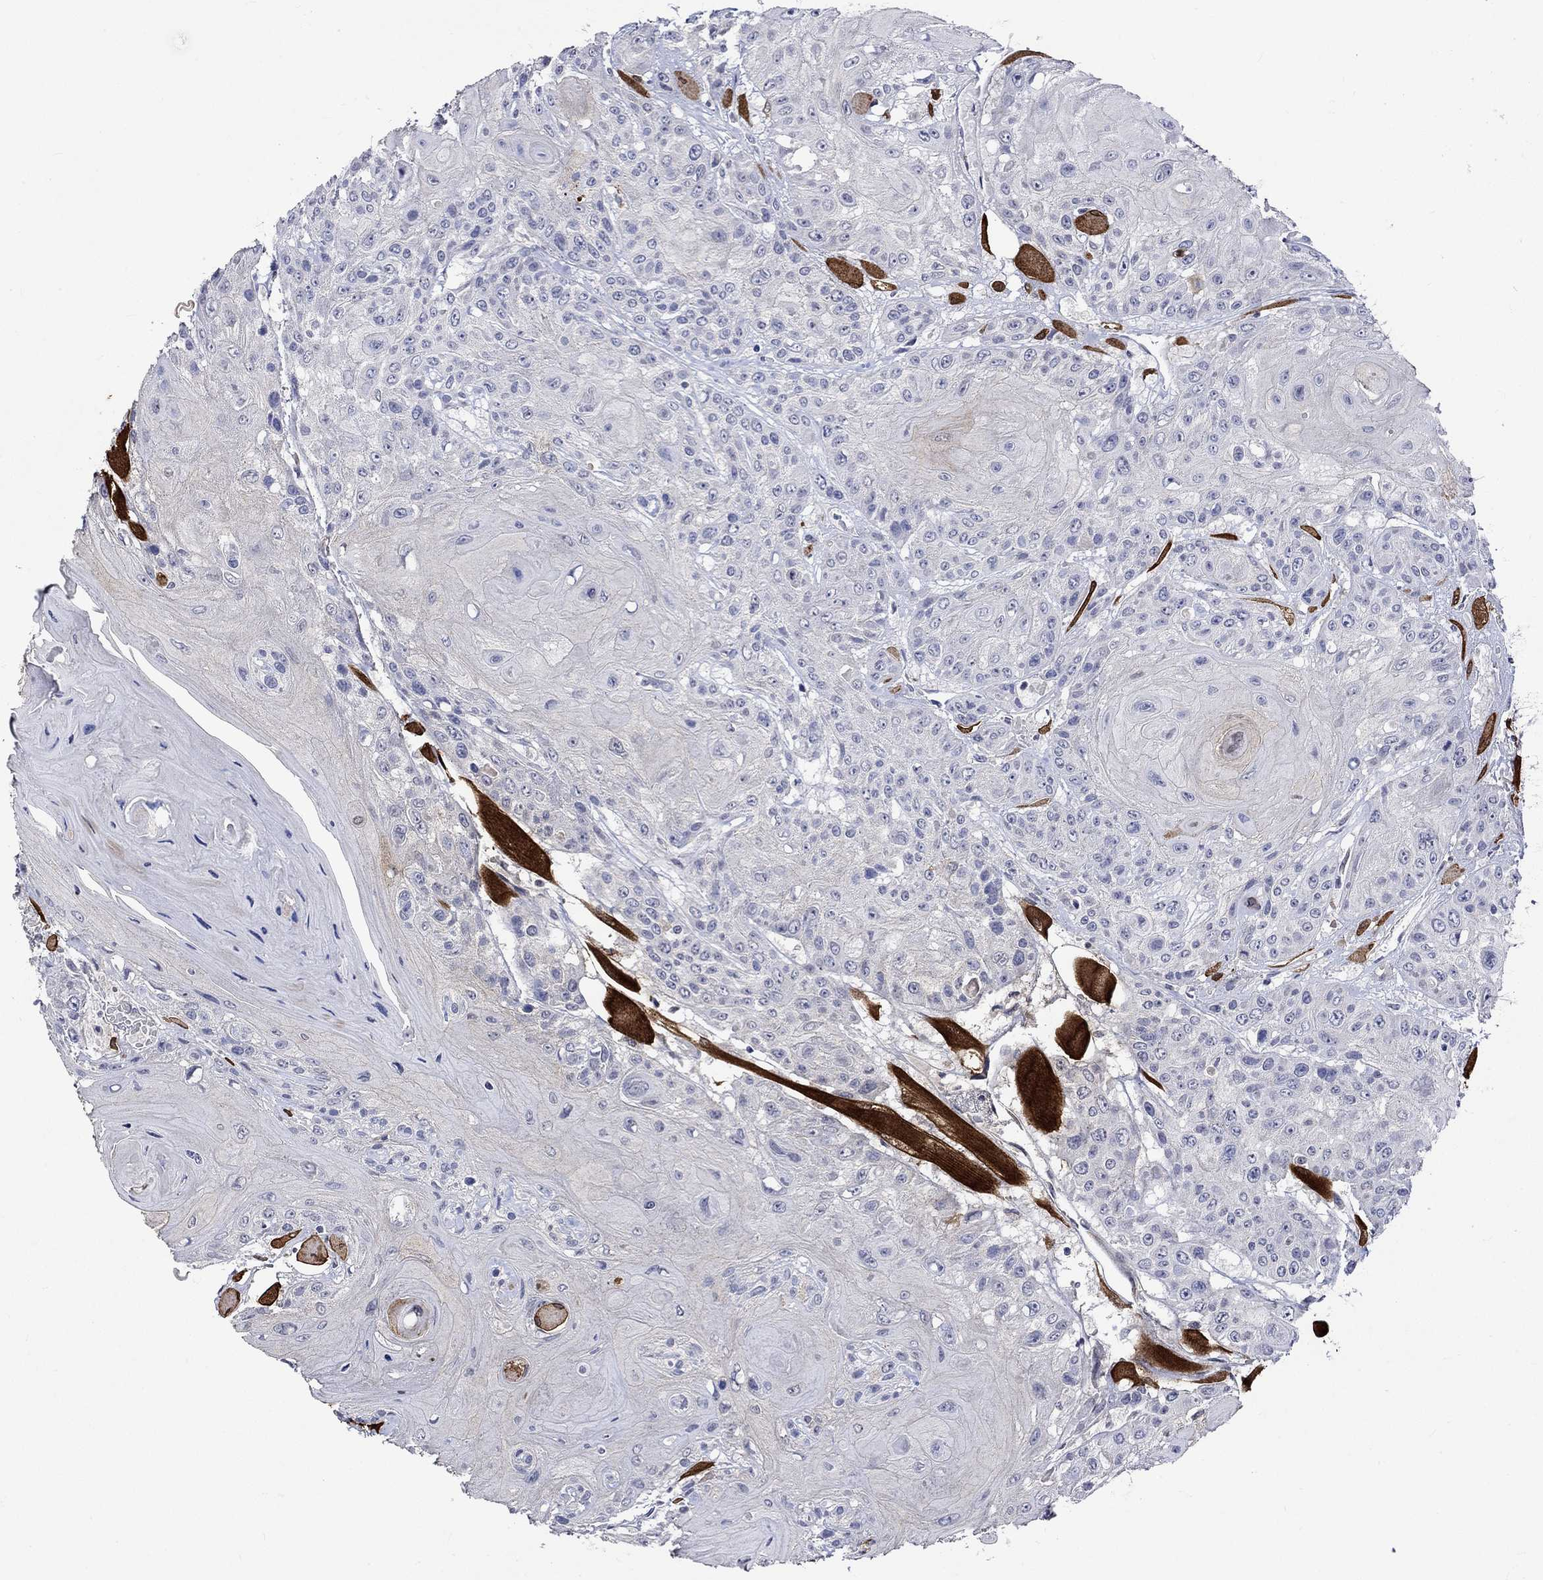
{"staining": {"intensity": "weak", "quantity": "25%-75%", "location": "cytoplasmic/membranous"}, "tissue": "head and neck cancer", "cell_type": "Tumor cells", "image_type": "cancer", "snomed": [{"axis": "morphology", "description": "Squamous cell carcinoma, NOS"}, {"axis": "topography", "description": "Head-Neck"}], "caption": "Protein expression analysis of human head and neck cancer (squamous cell carcinoma) reveals weak cytoplasmic/membranous positivity in about 25%-75% of tumor cells. Immunohistochemistry stains the protein of interest in brown and the nuclei are stained blue.", "gene": "CRYAB", "patient": {"sex": "female", "age": 59}}